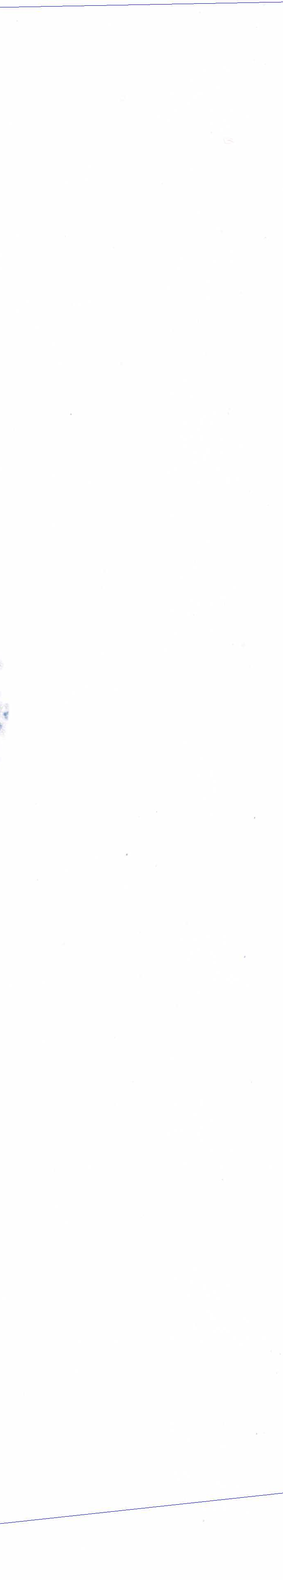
{"staining": {"intensity": "negative", "quantity": "none", "location": "none"}, "tissue": "glioma", "cell_type": "Tumor cells", "image_type": "cancer", "snomed": [{"axis": "morphology", "description": "Glioma, malignant, High grade"}, {"axis": "topography", "description": "Brain"}], "caption": "Image shows no protein expression in tumor cells of glioma tissue. (DAB (3,3'-diaminobenzidine) immunohistochemistry (IHC) visualized using brightfield microscopy, high magnification).", "gene": "PTH", "patient": {"sex": "male", "age": 77}}